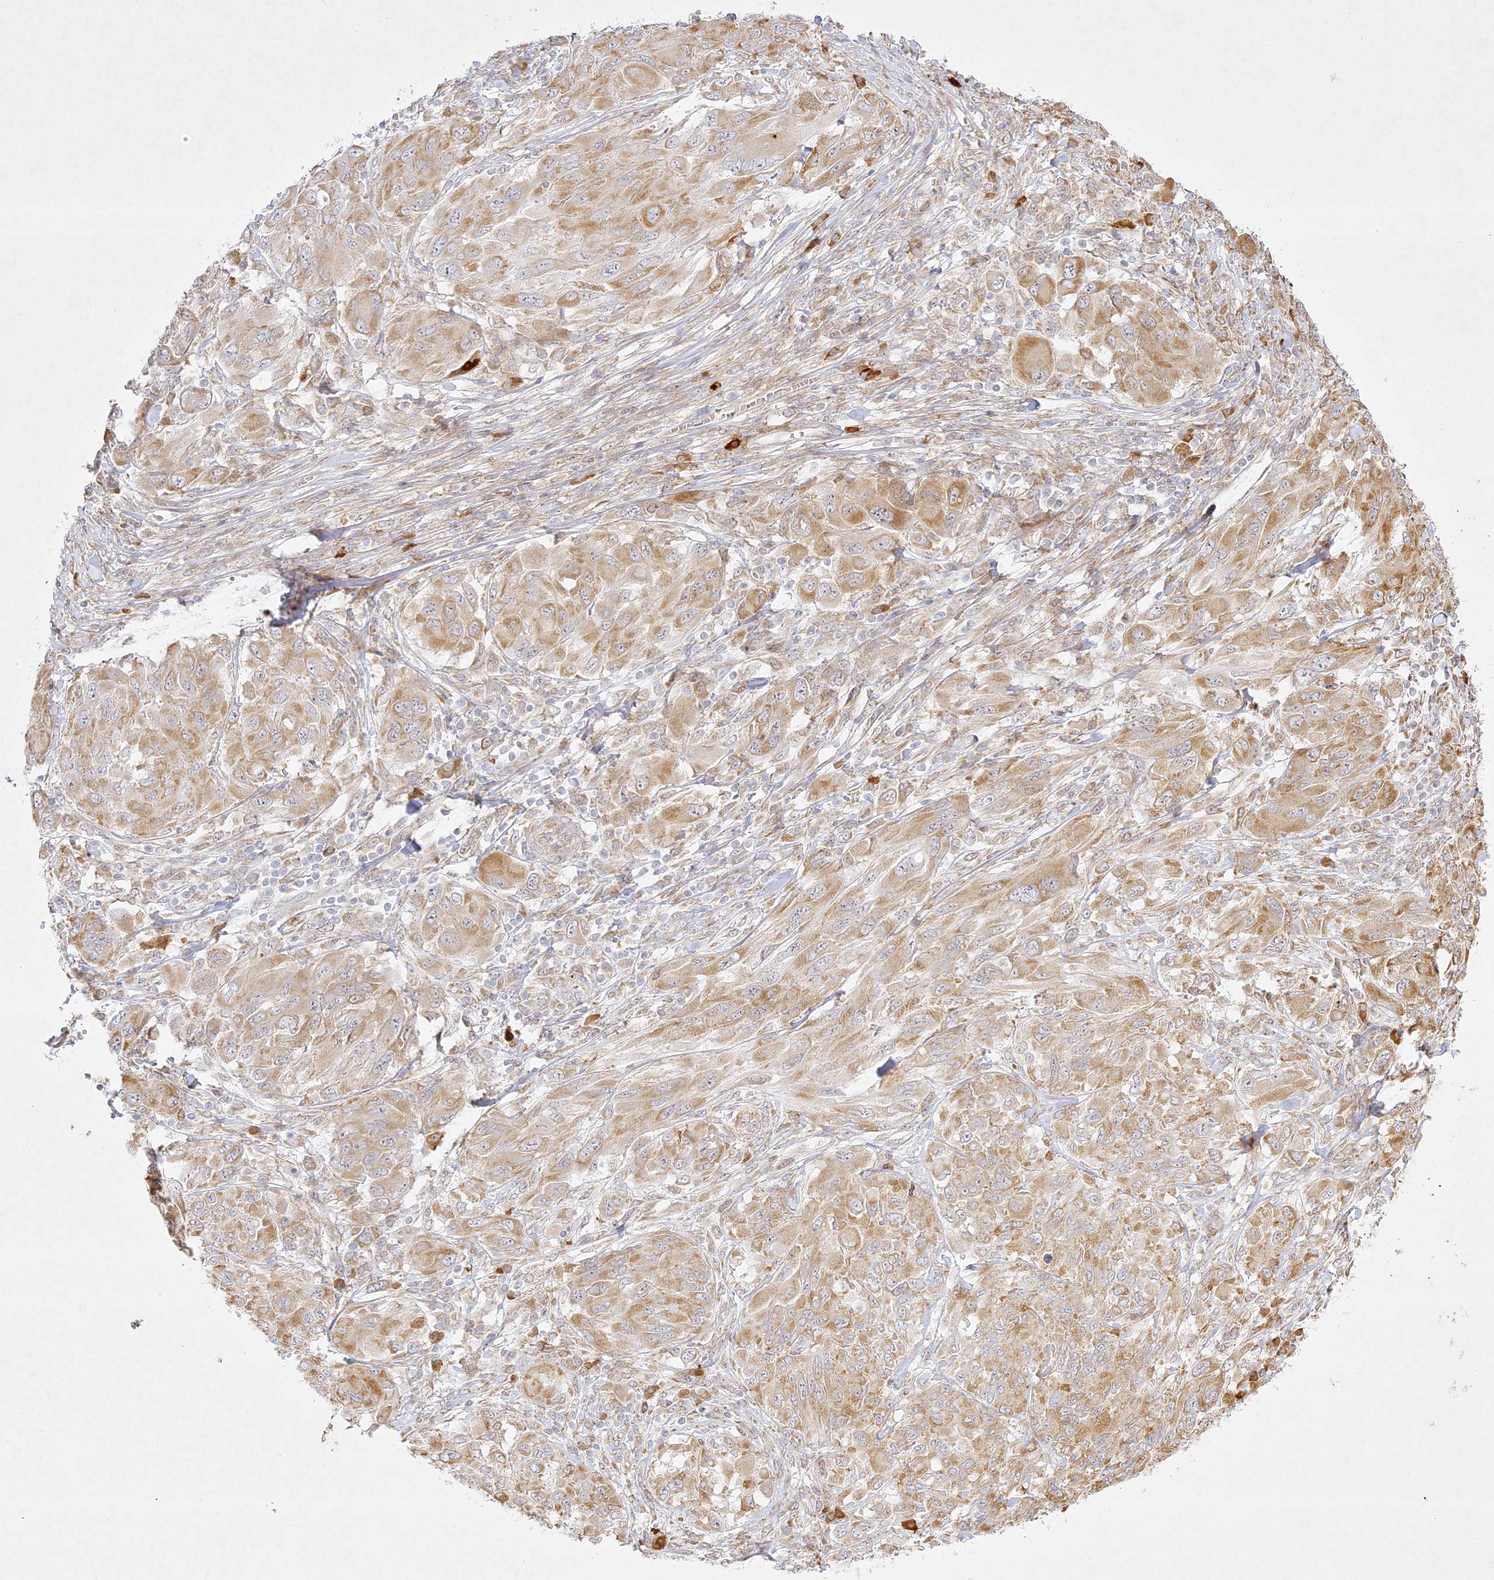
{"staining": {"intensity": "moderate", "quantity": "25%-75%", "location": "cytoplasmic/membranous"}, "tissue": "melanoma", "cell_type": "Tumor cells", "image_type": "cancer", "snomed": [{"axis": "morphology", "description": "Malignant melanoma, NOS"}, {"axis": "topography", "description": "Skin"}], "caption": "The photomicrograph shows staining of melanoma, revealing moderate cytoplasmic/membranous protein positivity (brown color) within tumor cells.", "gene": "SLC30A5", "patient": {"sex": "female", "age": 91}}